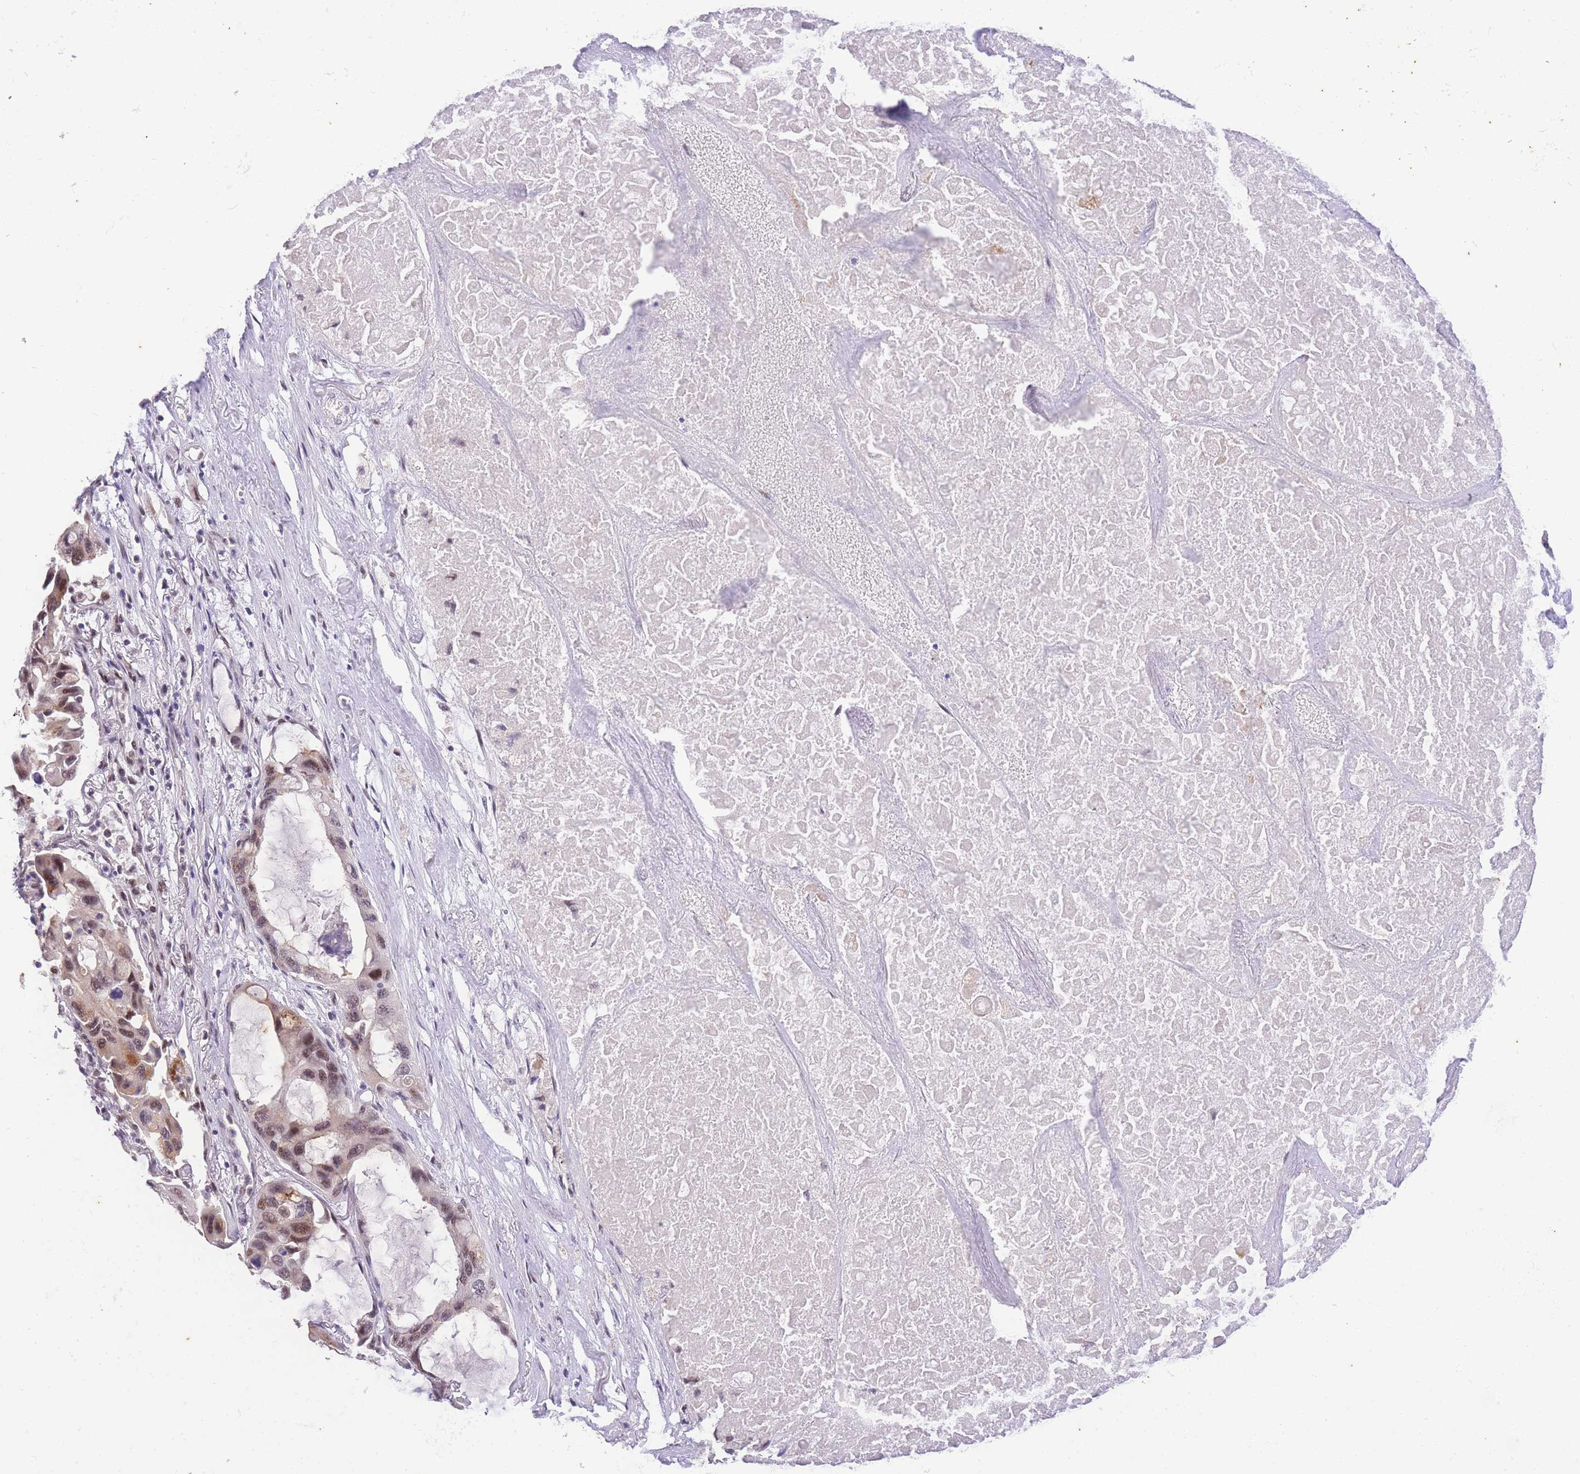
{"staining": {"intensity": "weak", "quantity": ">75%", "location": "nuclear"}, "tissue": "lung cancer", "cell_type": "Tumor cells", "image_type": "cancer", "snomed": [{"axis": "morphology", "description": "Squamous cell carcinoma, NOS"}, {"axis": "topography", "description": "Lung"}], "caption": "High-magnification brightfield microscopy of lung cancer (squamous cell carcinoma) stained with DAB (brown) and counterstained with hematoxylin (blue). tumor cells exhibit weak nuclear staining is appreciated in about>75% of cells. The staining was performed using DAB (3,3'-diaminobenzidine), with brown indicating positive protein expression. Nuclei are stained blue with hematoxylin.", "gene": "SLC35F2", "patient": {"sex": "female", "age": 73}}